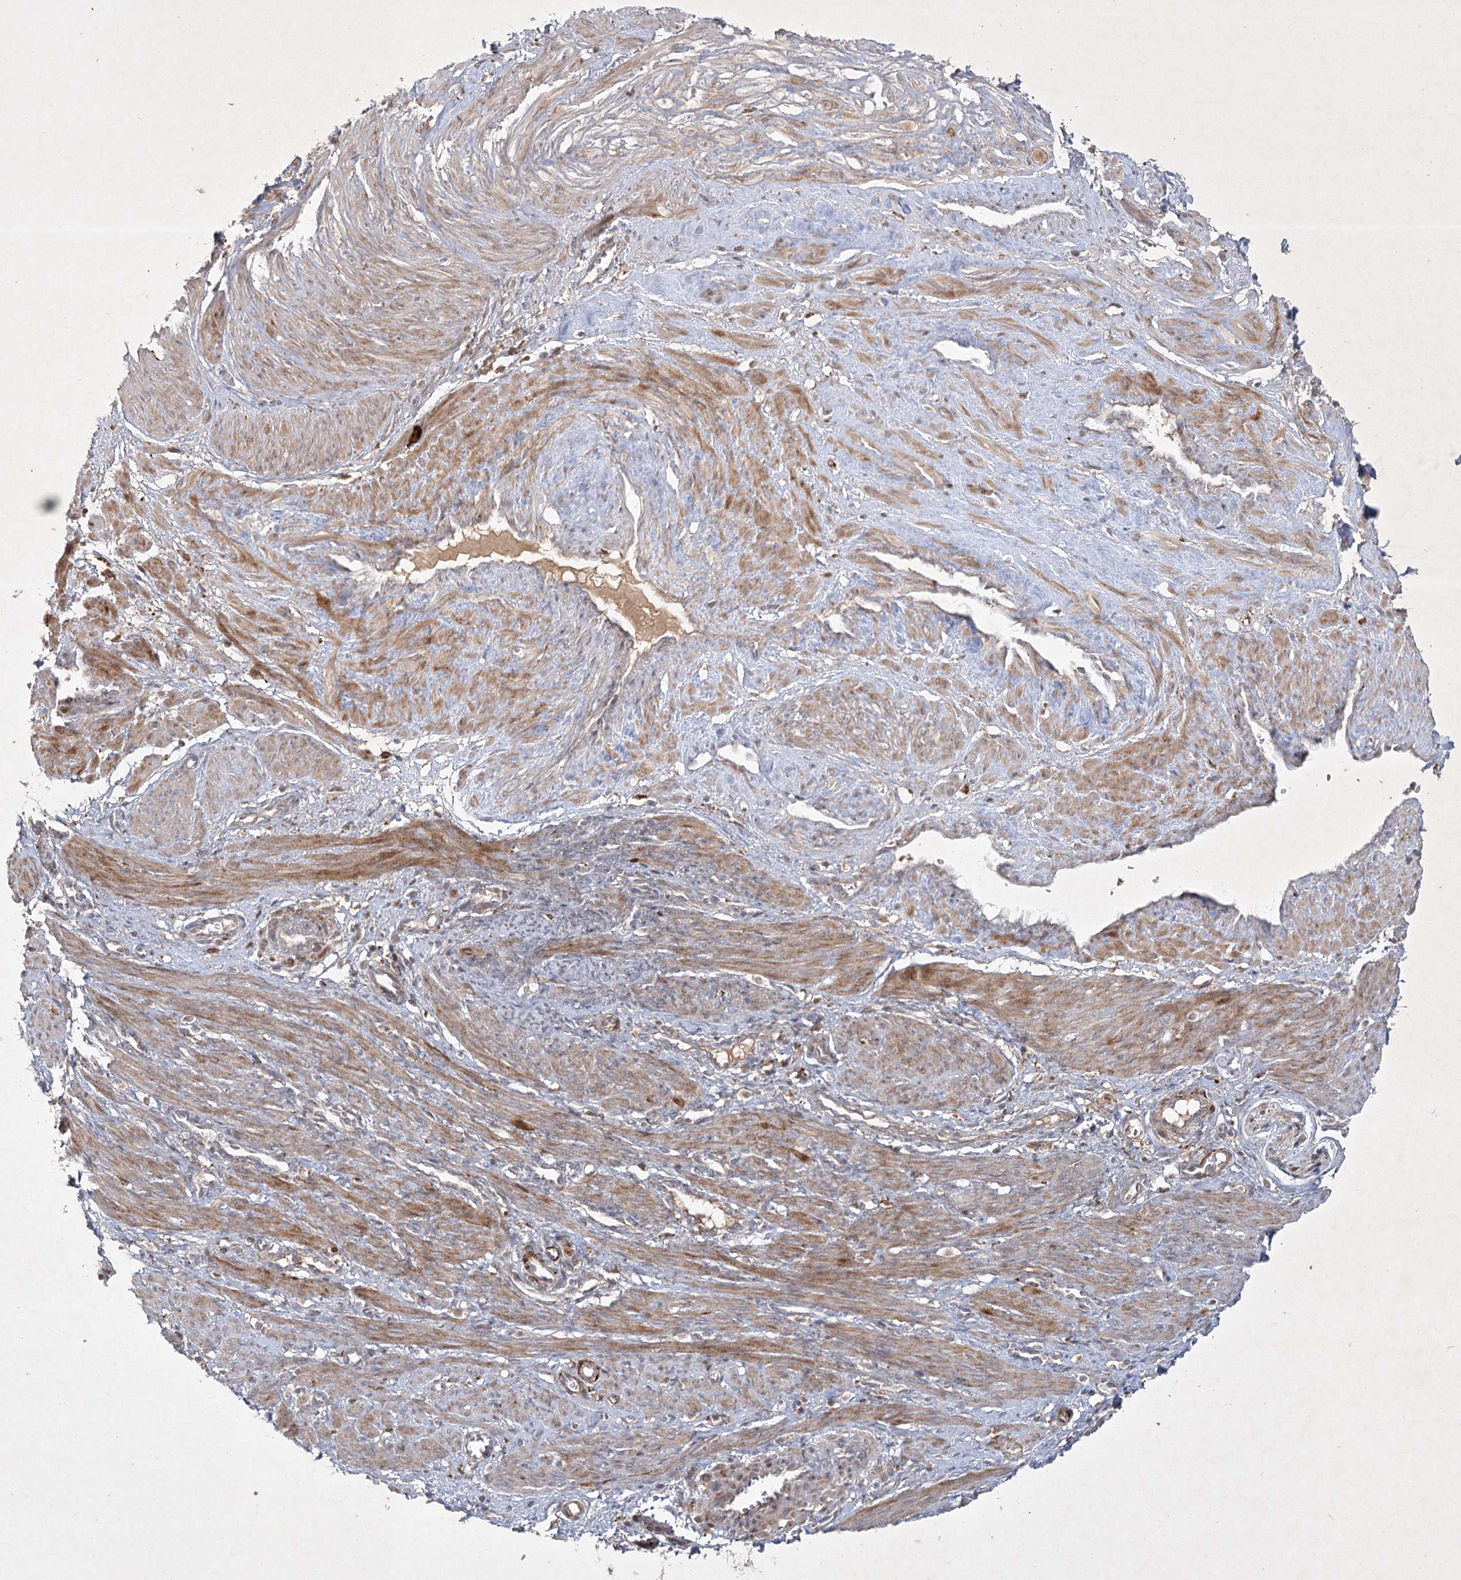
{"staining": {"intensity": "moderate", "quantity": ">75%", "location": "cytoplasmic/membranous"}, "tissue": "smooth muscle", "cell_type": "Smooth muscle cells", "image_type": "normal", "snomed": [{"axis": "morphology", "description": "Normal tissue, NOS"}, {"axis": "topography", "description": "Endometrium"}], "caption": "Immunohistochemical staining of unremarkable smooth muscle shows medium levels of moderate cytoplasmic/membranous expression in approximately >75% of smooth muscle cells.", "gene": "KBTBD4", "patient": {"sex": "female", "age": 33}}